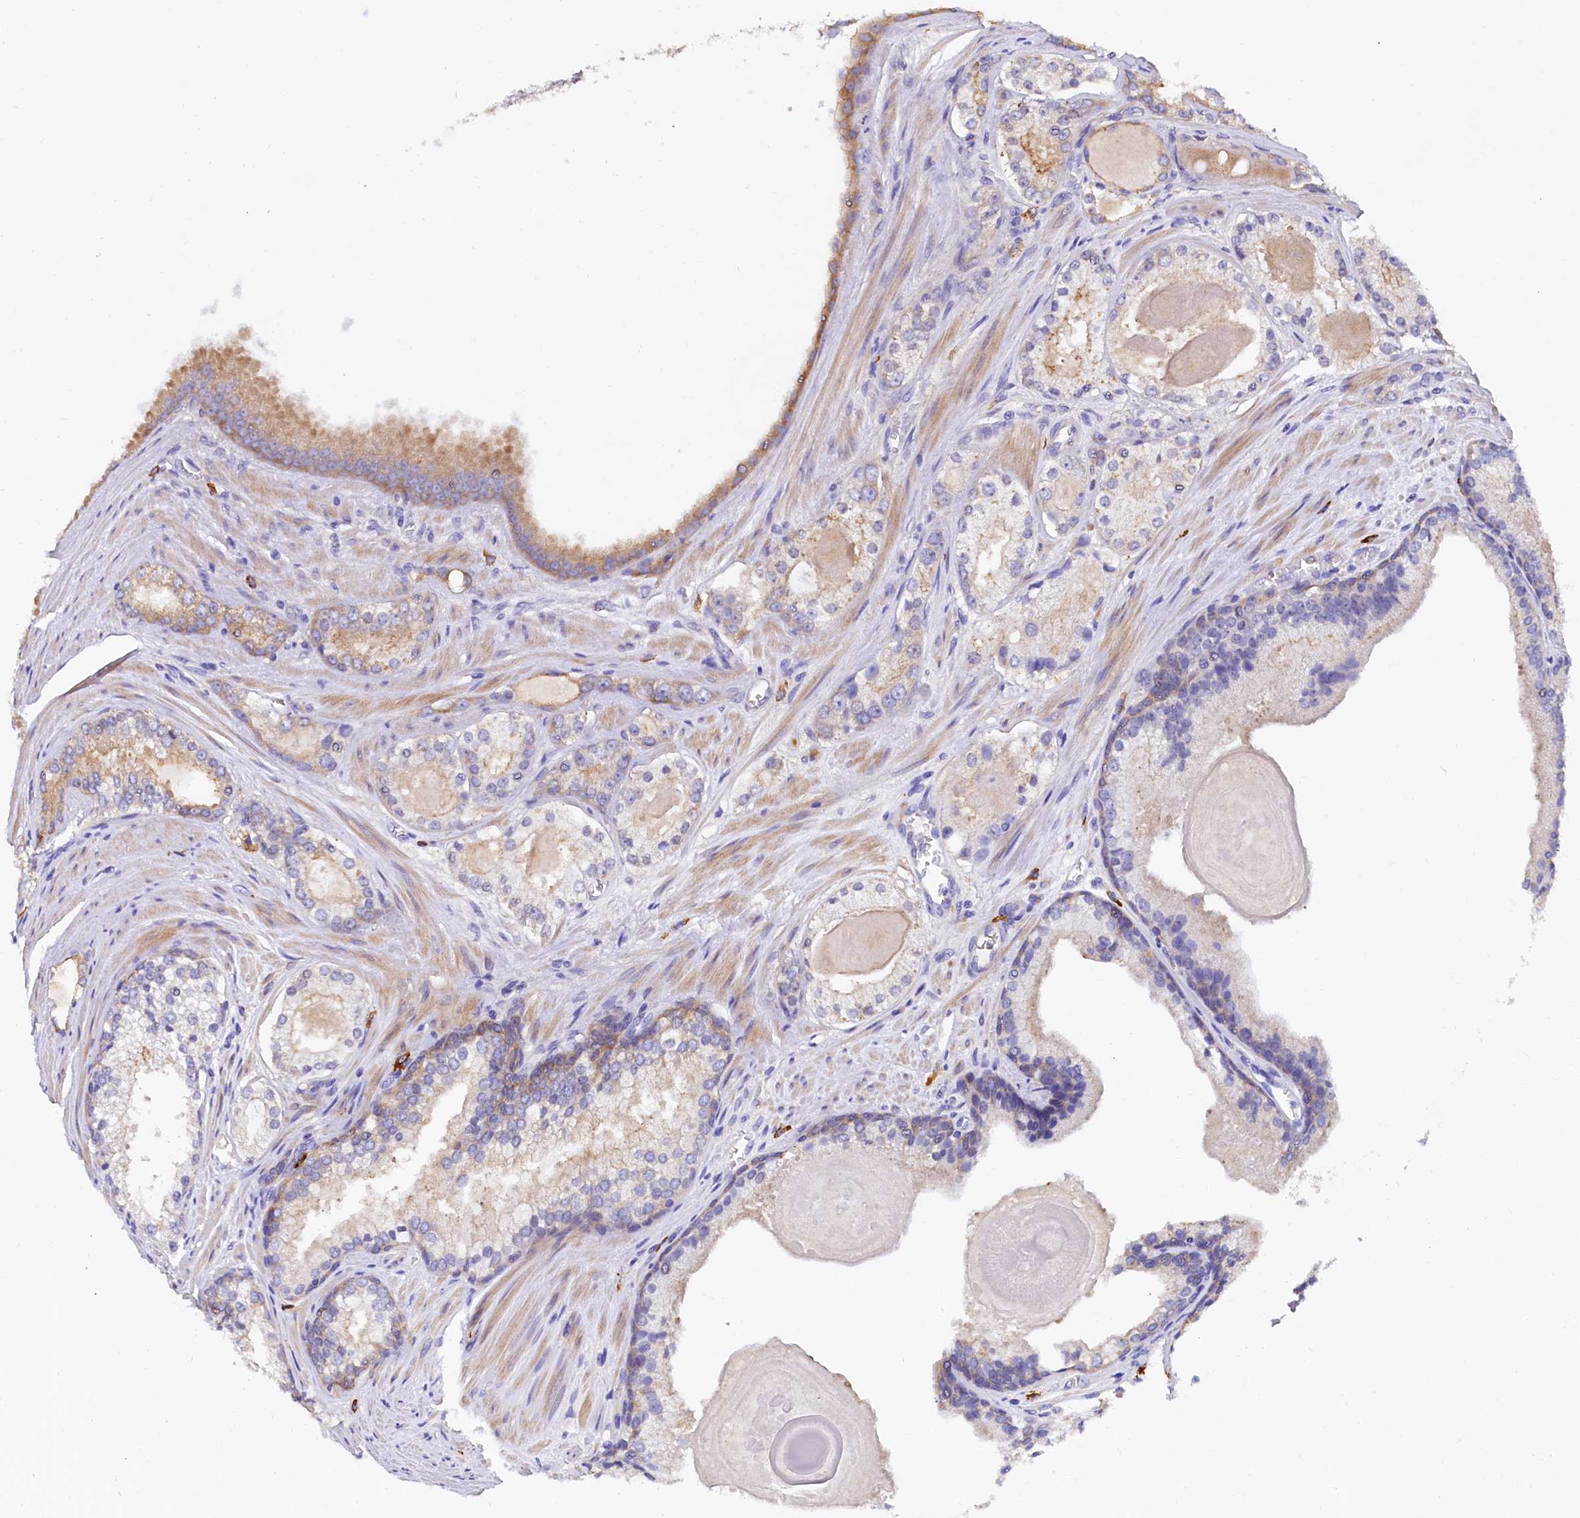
{"staining": {"intensity": "weak", "quantity": "<25%", "location": "cytoplasmic/membranous"}, "tissue": "prostate cancer", "cell_type": "Tumor cells", "image_type": "cancer", "snomed": [{"axis": "morphology", "description": "Adenocarcinoma, Low grade"}, {"axis": "topography", "description": "Prostate"}], "caption": "Human prostate cancer (low-grade adenocarcinoma) stained for a protein using IHC demonstrates no expression in tumor cells.", "gene": "EPS8L2", "patient": {"sex": "male", "age": 54}}